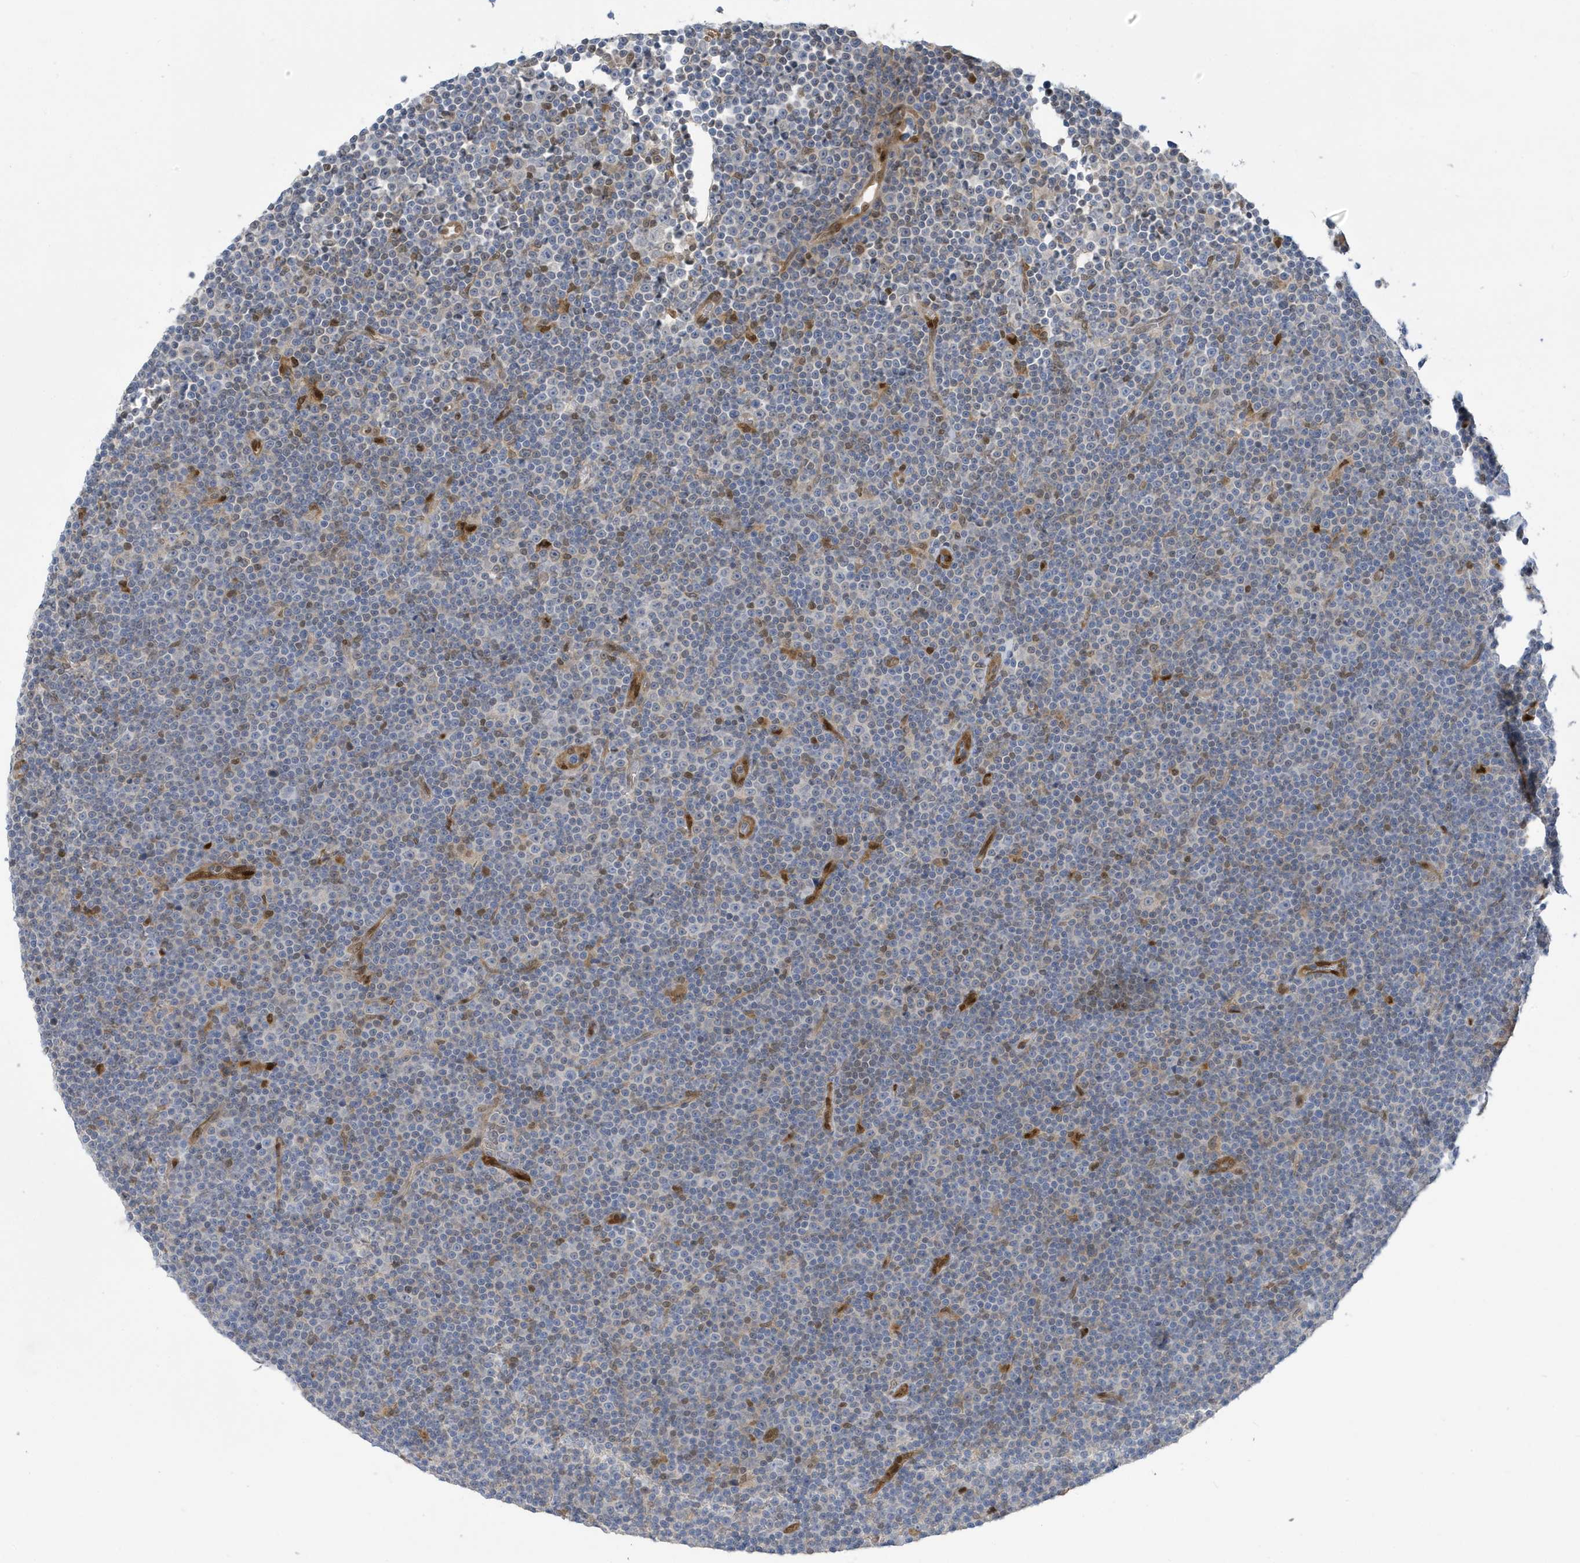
{"staining": {"intensity": "moderate", "quantity": "<25%", "location": "nuclear"}, "tissue": "lymphoma", "cell_type": "Tumor cells", "image_type": "cancer", "snomed": [{"axis": "morphology", "description": "Malignant lymphoma, non-Hodgkin's type, Low grade"}, {"axis": "topography", "description": "Lymph node"}], "caption": "Moderate nuclear expression is identified in about <25% of tumor cells in lymphoma.", "gene": "NCOA7", "patient": {"sex": "female", "age": 67}}